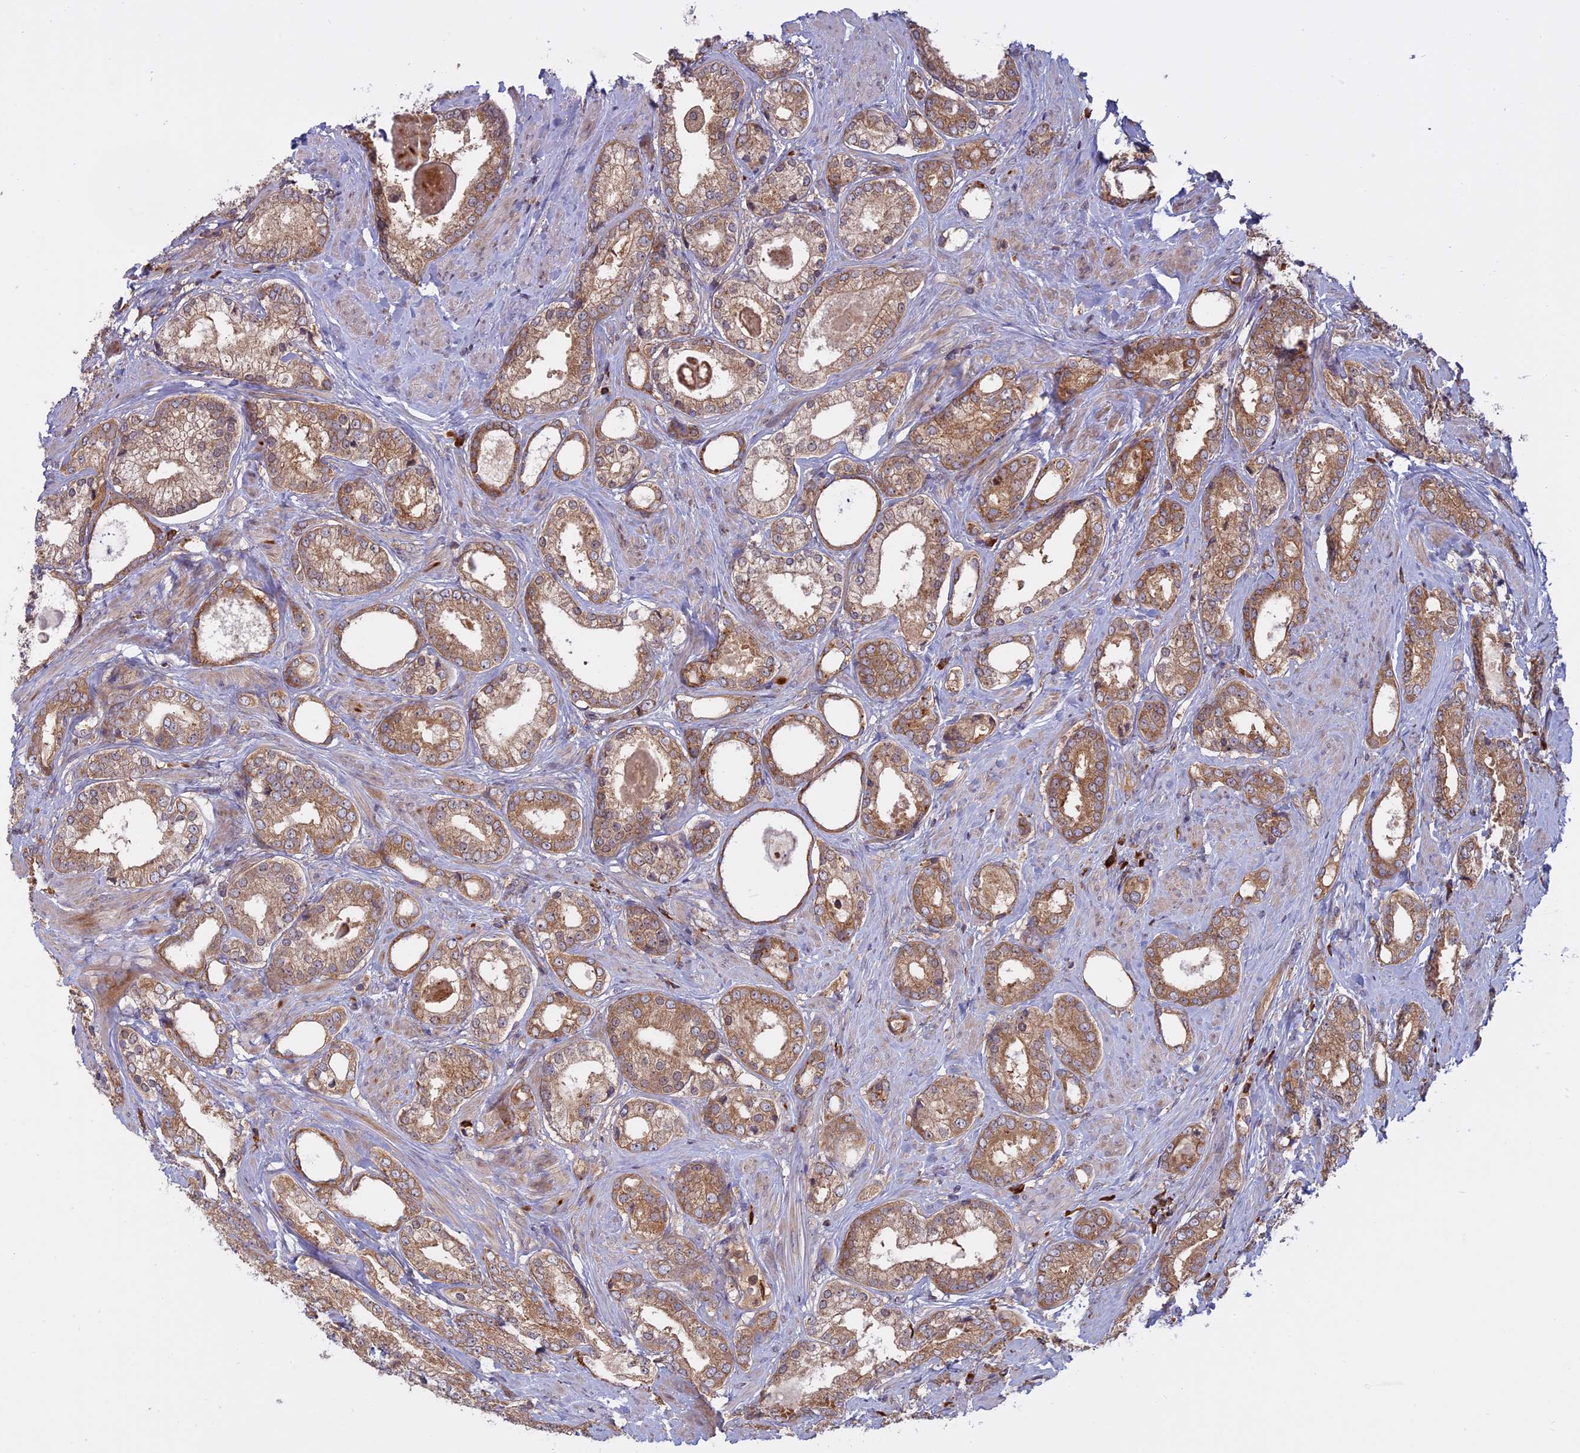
{"staining": {"intensity": "moderate", "quantity": ">75%", "location": "cytoplasmic/membranous"}, "tissue": "prostate cancer", "cell_type": "Tumor cells", "image_type": "cancer", "snomed": [{"axis": "morphology", "description": "Adenocarcinoma, Low grade"}, {"axis": "topography", "description": "Prostate"}], "caption": "Prostate cancer stained with immunohistochemistry (IHC) exhibits moderate cytoplasmic/membranous expression in about >75% of tumor cells.", "gene": "TMEM208", "patient": {"sex": "male", "age": 68}}